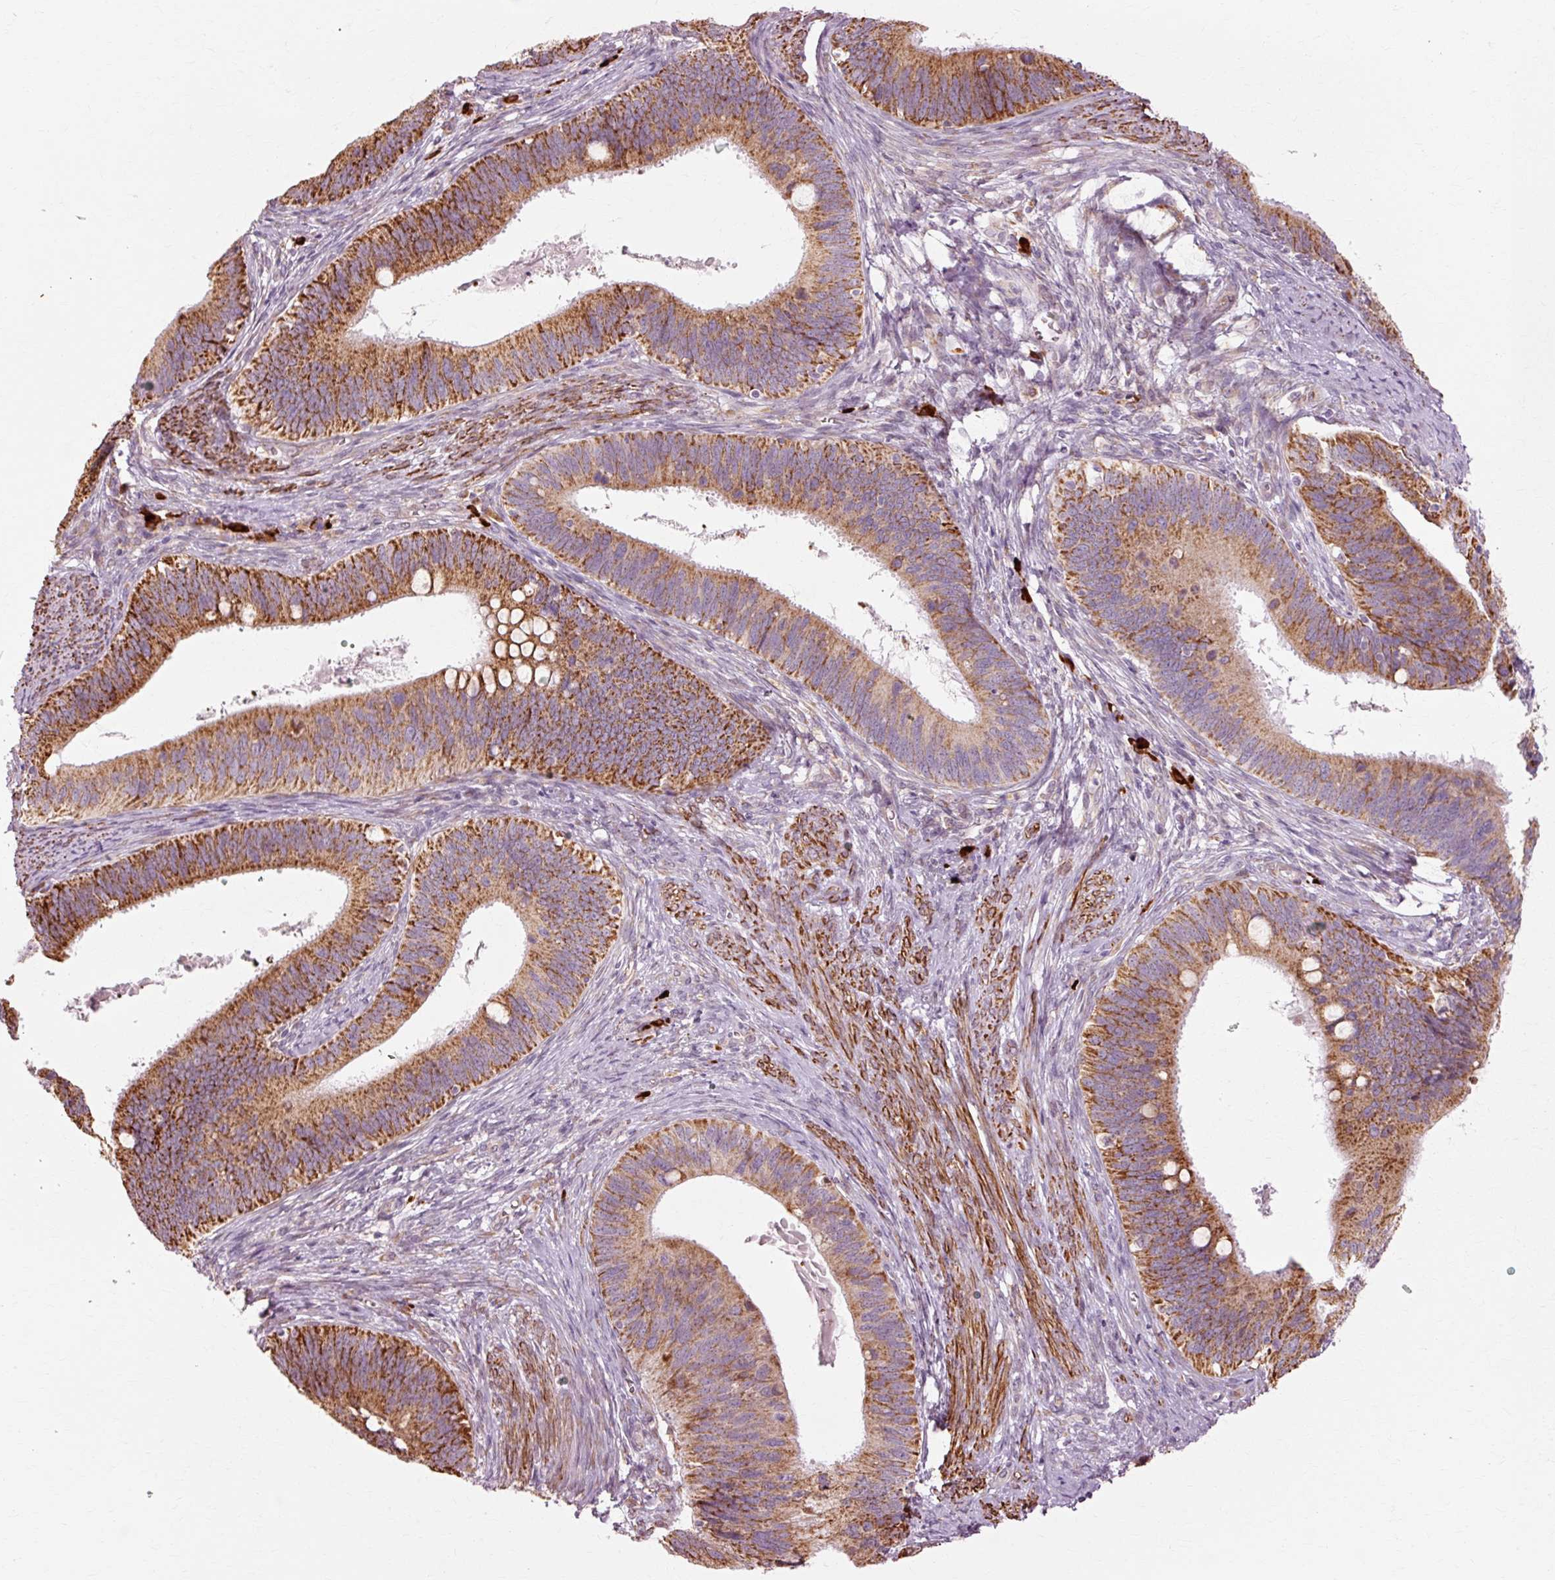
{"staining": {"intensity": "strong", "quantity": ">75%", "location": "cytoplasmic/membranous"}, "tissue": "cervical cancer", "cell_type": "Tumor cells", "image_type": "cancer", "snomed": [{"axis": "morphology", "description": "Adenocarcinoma, NOS"}, {"axis": "topography", "description": "Cervix"}], "caption": "Cervical cancer was stained to show a protein in brown. There is high levels of strong cytoplasmic/membranous expression in about >75% of tumor cells. The protein of interest is shown in brown color, while the nuclei are stained blue.", "gene": "RGPD5", "patient": {"sex": "female", "age": 42}}